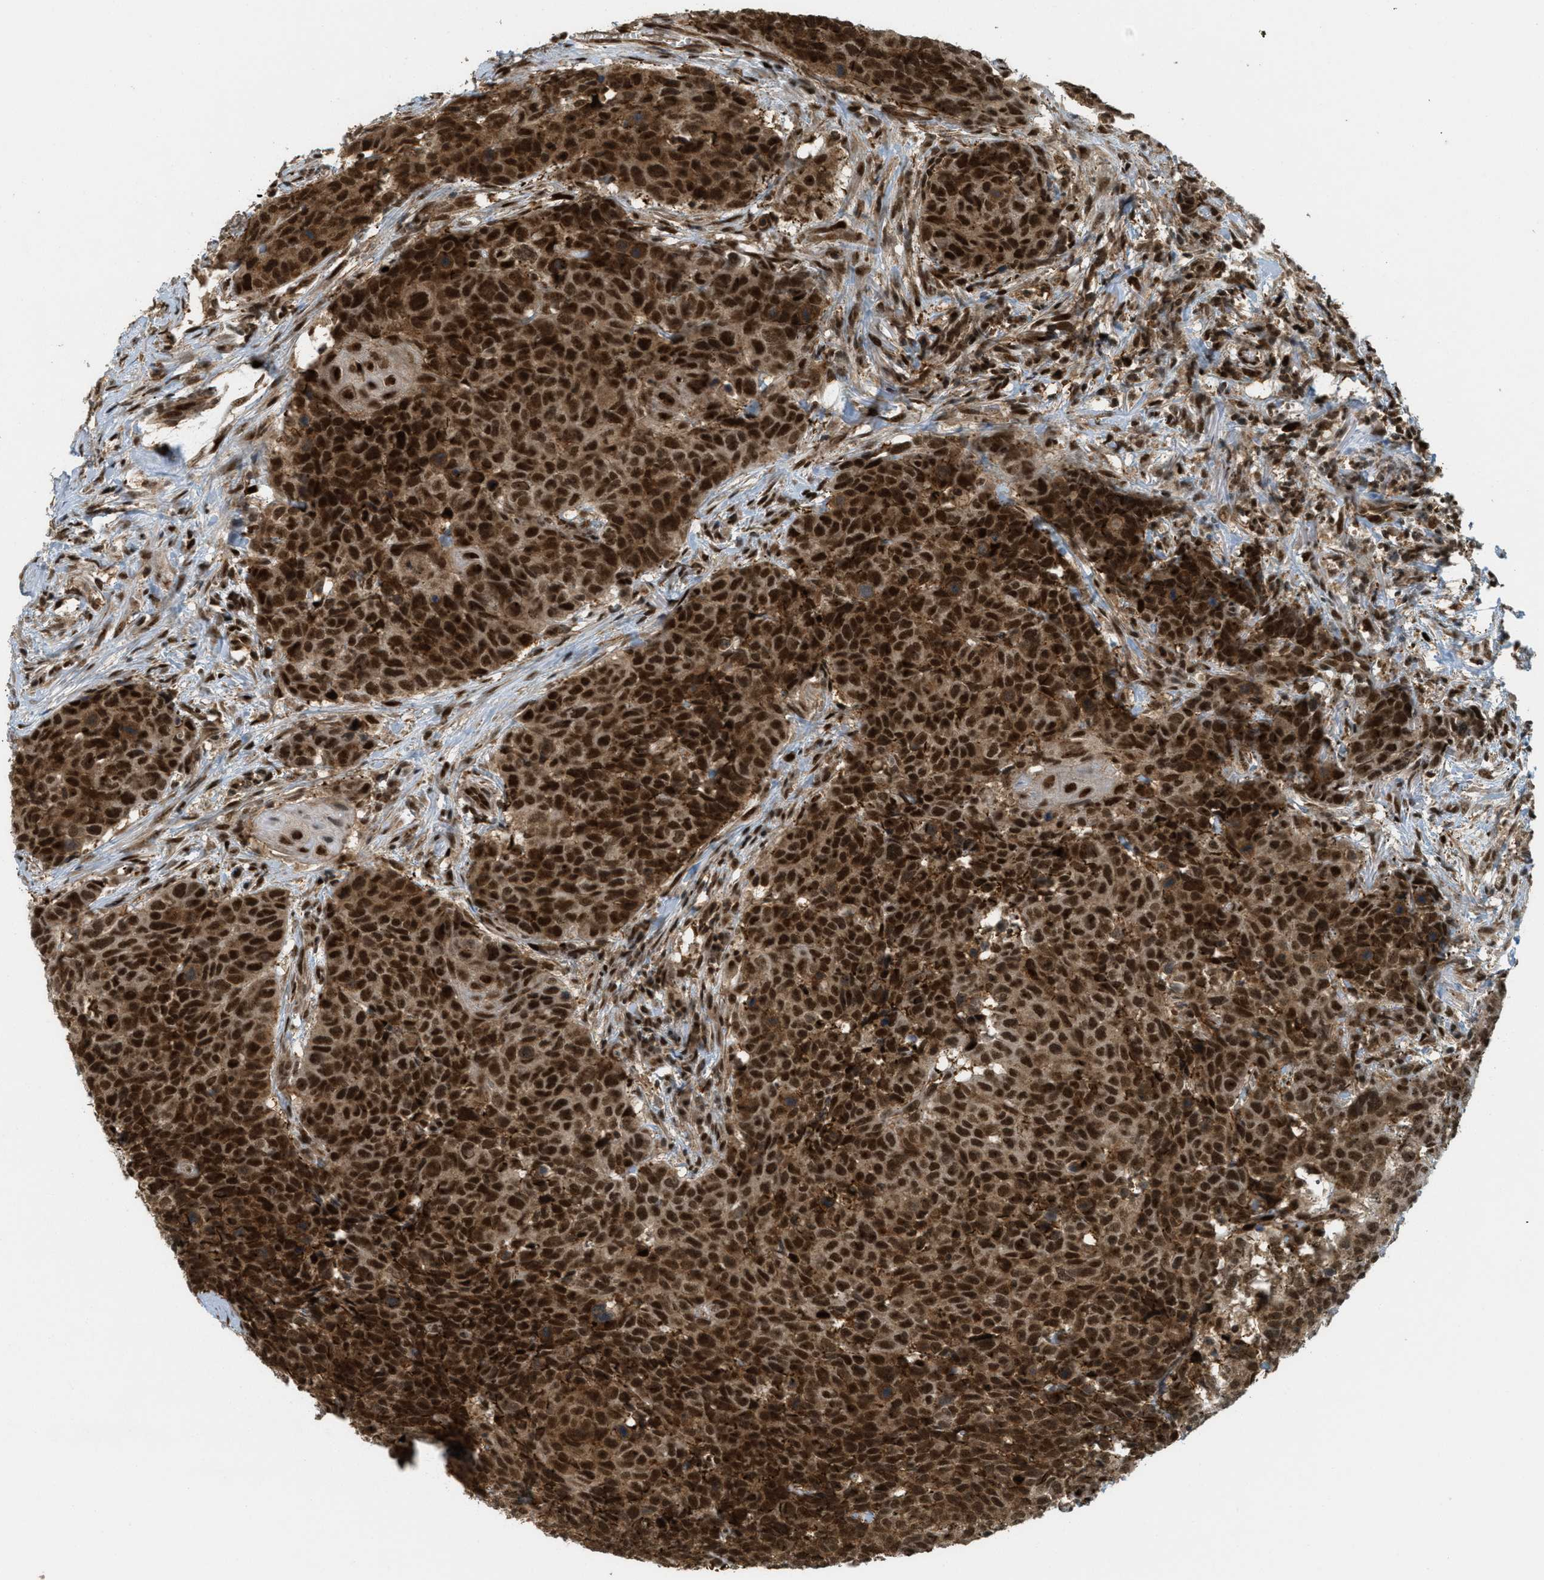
{"staining": {"intensity": "strong", "quantity": ">75%", "location": "cytoplasmic/membranous,nuclear"}, "tissue": "head and neck cancer", "cell_type": "Tumor cells", "image_type": "cancer", "snomed": [{"axis": "morphology", "description": "Squamous cell carcinoma, NOS"}, {"axis": "topography", "description": "Head-Neck"}], "caption": "Tumor cells exhibit strong cytoplasmic/membranous and nuclear positivity in about >75% of cells in head and neck cancer. Using DAB (3,3'-diaminobenzidine) (brown) and hematoxylin (blue) stains, captured at high magnification using brightfield microscopy.", "gene": "TLK1", "patient": {"sex": "male", "age": 66}}